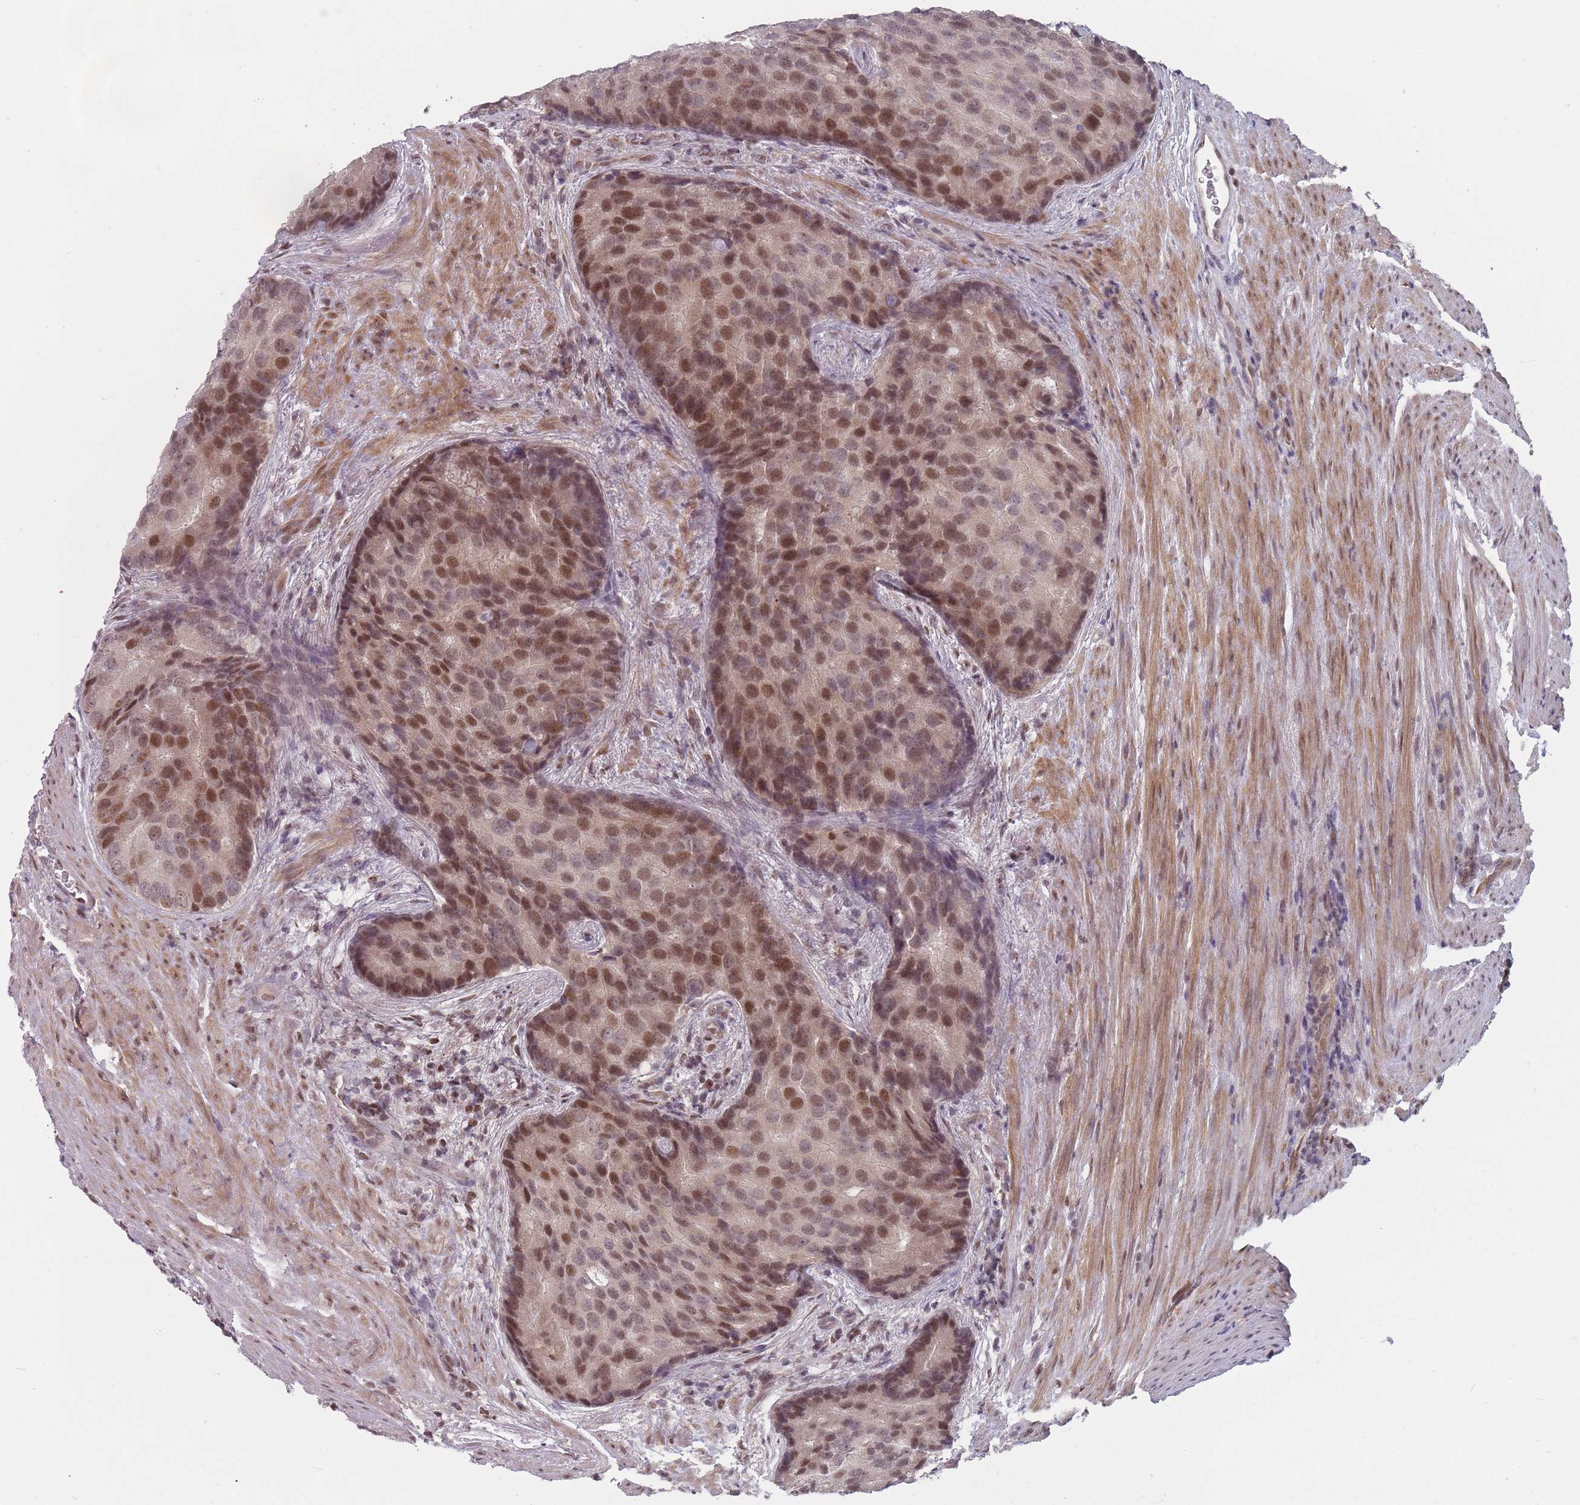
{"staining": {"intensity": "moderate", "quantity": ">75%", "location": "nuclear"}, "tissue": "prostate cancer", "cell_type": "Tumor cells", "image_type": "cancer", "snomed": [{"axis": "morphology", "description": "Adenocarcinoma, High grade"}, {"axis": "topography", "description": "Prostate"}], "caption": "Protein expression analysis of prostate cancer reveals moderate nuclear expression in about >75% of tumor cells. The protein of interest is shown in brown color, while the nuclei are stained blue.", "gene": "SH3BGRL2", "patient": {"sex": "male", "age": 62}}